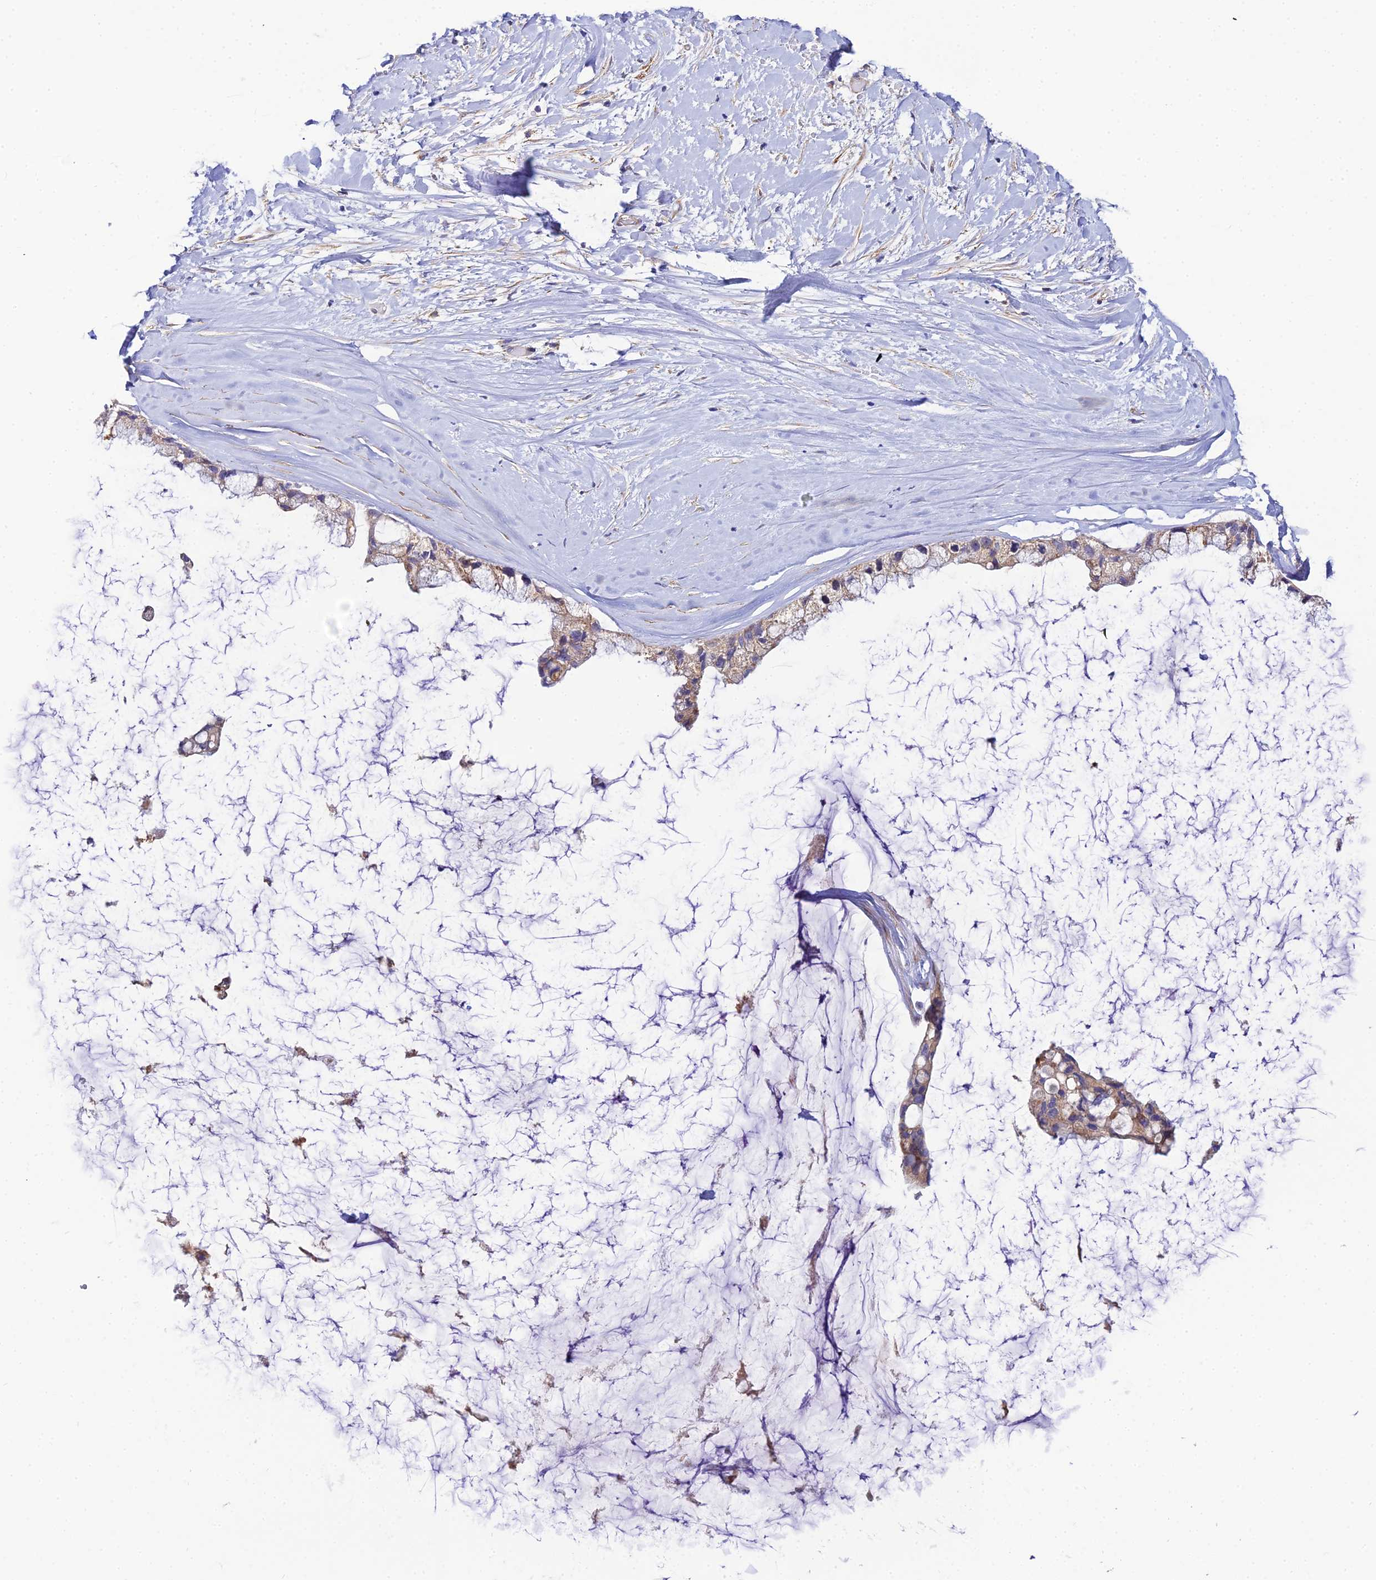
{"staining": {"intensity": "weak", "quantity": "25%-75%", "location": "cytoplasmic/membranous"}, "tissue": "ovarian cancer", "cell_type": "Tumor cells", "image_type": "cancer", "snomed": [{"axis": "morphology", "description": "Cystadenocarcinoma, mucinous, NOS"}, {"axis": "topography", "description": "Ovary"}], "caption": "IHC staining of ovarian mucinous cystadenocarcinoma, which exhibits low levels of weak cytoplasmic/membranous positivity in about 25%-75% of tumor cells indicating weak cytoplasmic/membranous protein staining. The staining was performed using DAB (brown) for protein detection and nuclei were counterstained in hematoxylin (blue).", "gene": "ACOT2", "patient": {"sex": "female", "age": 39}}